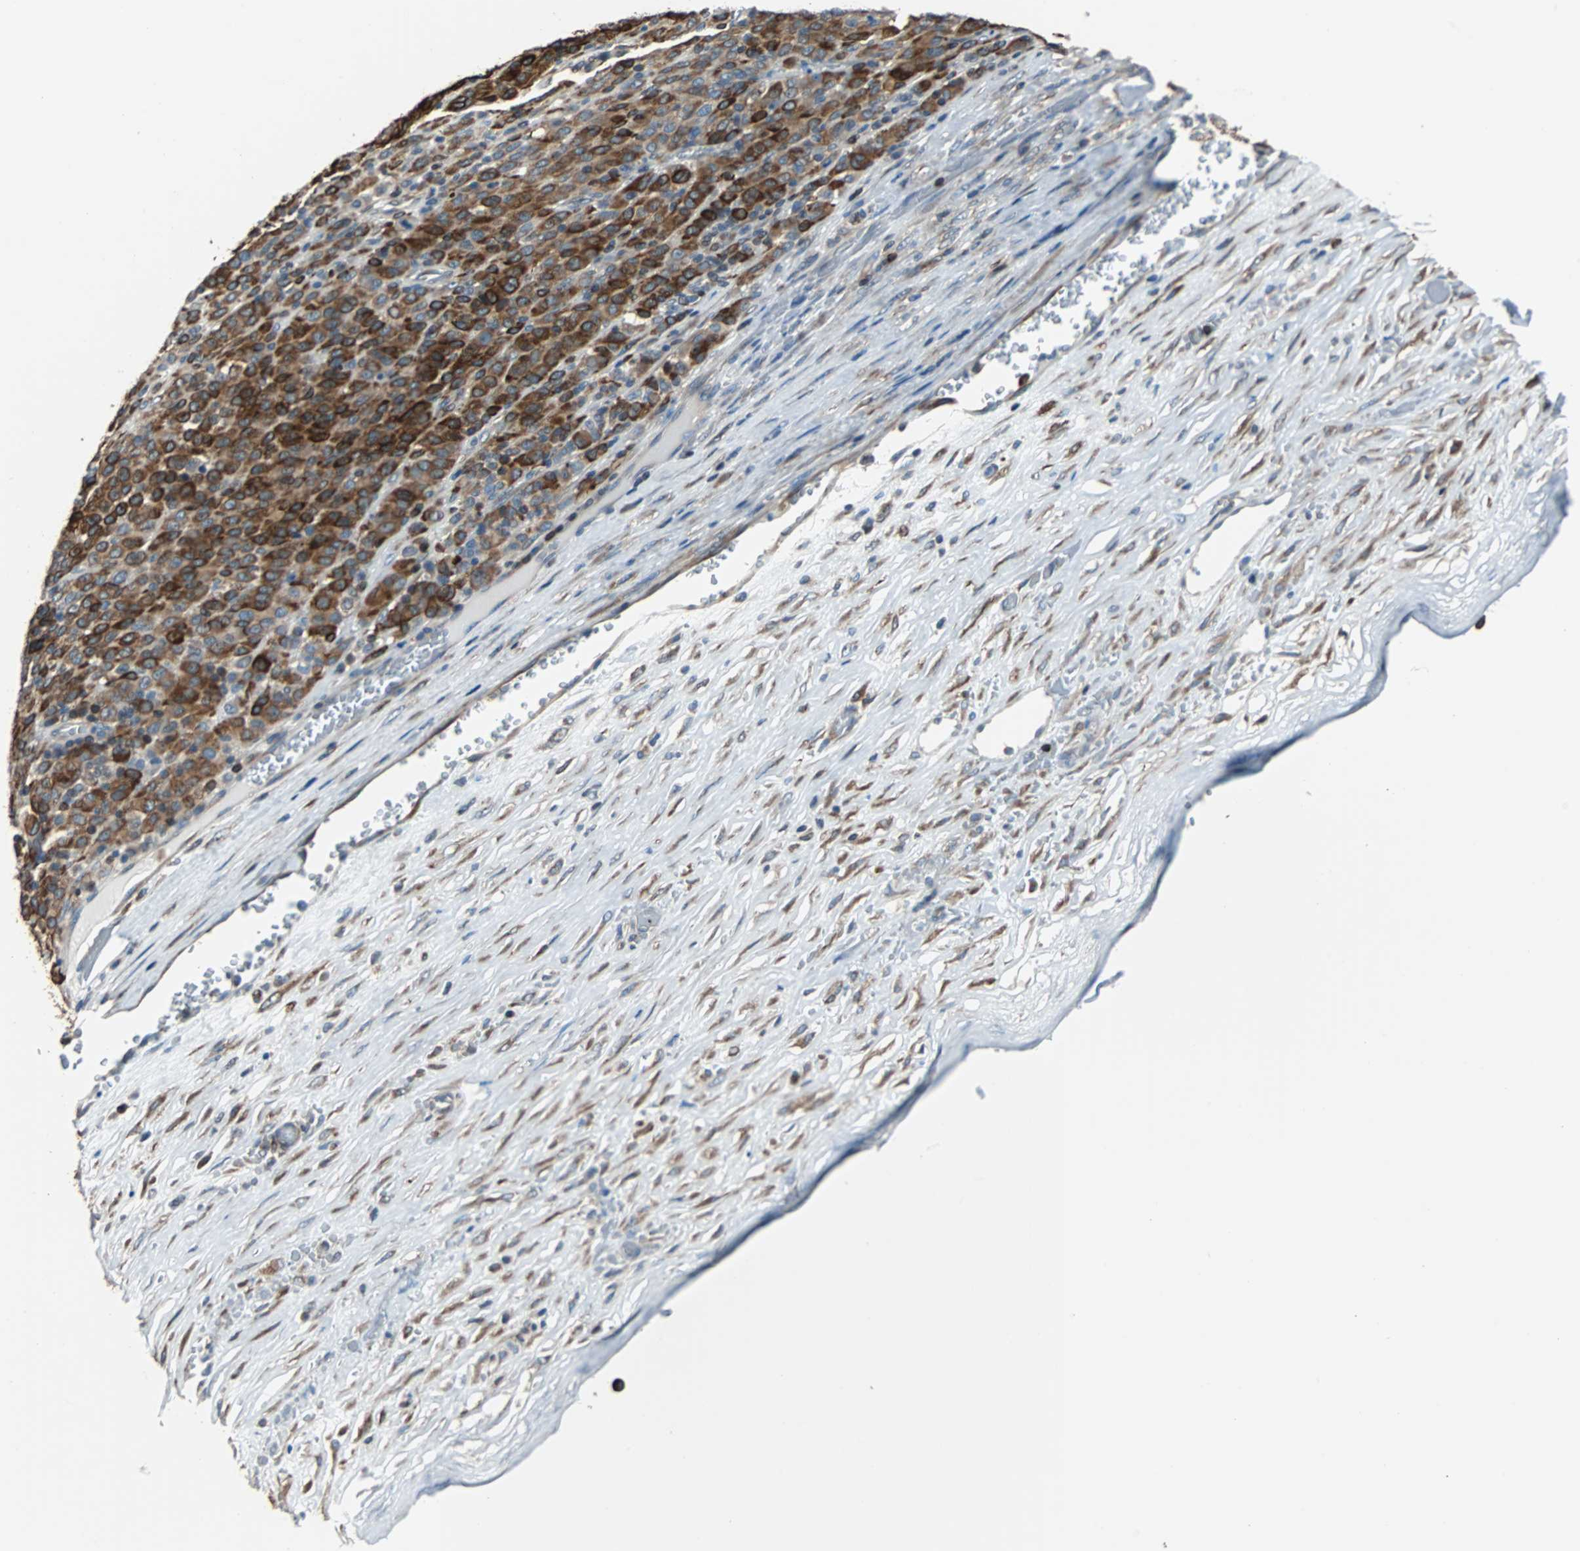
{"staining": {"intensity": "strong", "quantity": ">75%", "location": "cytoplasmic/membranous"}, "tissue": "melanoma", "cell_type": "Tumor cells", "image_type": "cancer", "snomed": [{"axis": "morphology", "description": "Malignant melanoma, Metastatic site"}, {"axis": "topography", "description": "Pancreas"}], "caption": "Brown immunohistochemical staining in malignant melanoma (metastatic site) displays strong cytoplasmic/membranous positivity in approximately >75% of tumor cells.", "gene": "PBXIP1", "patient": {"sex": "female", "age": 30}}